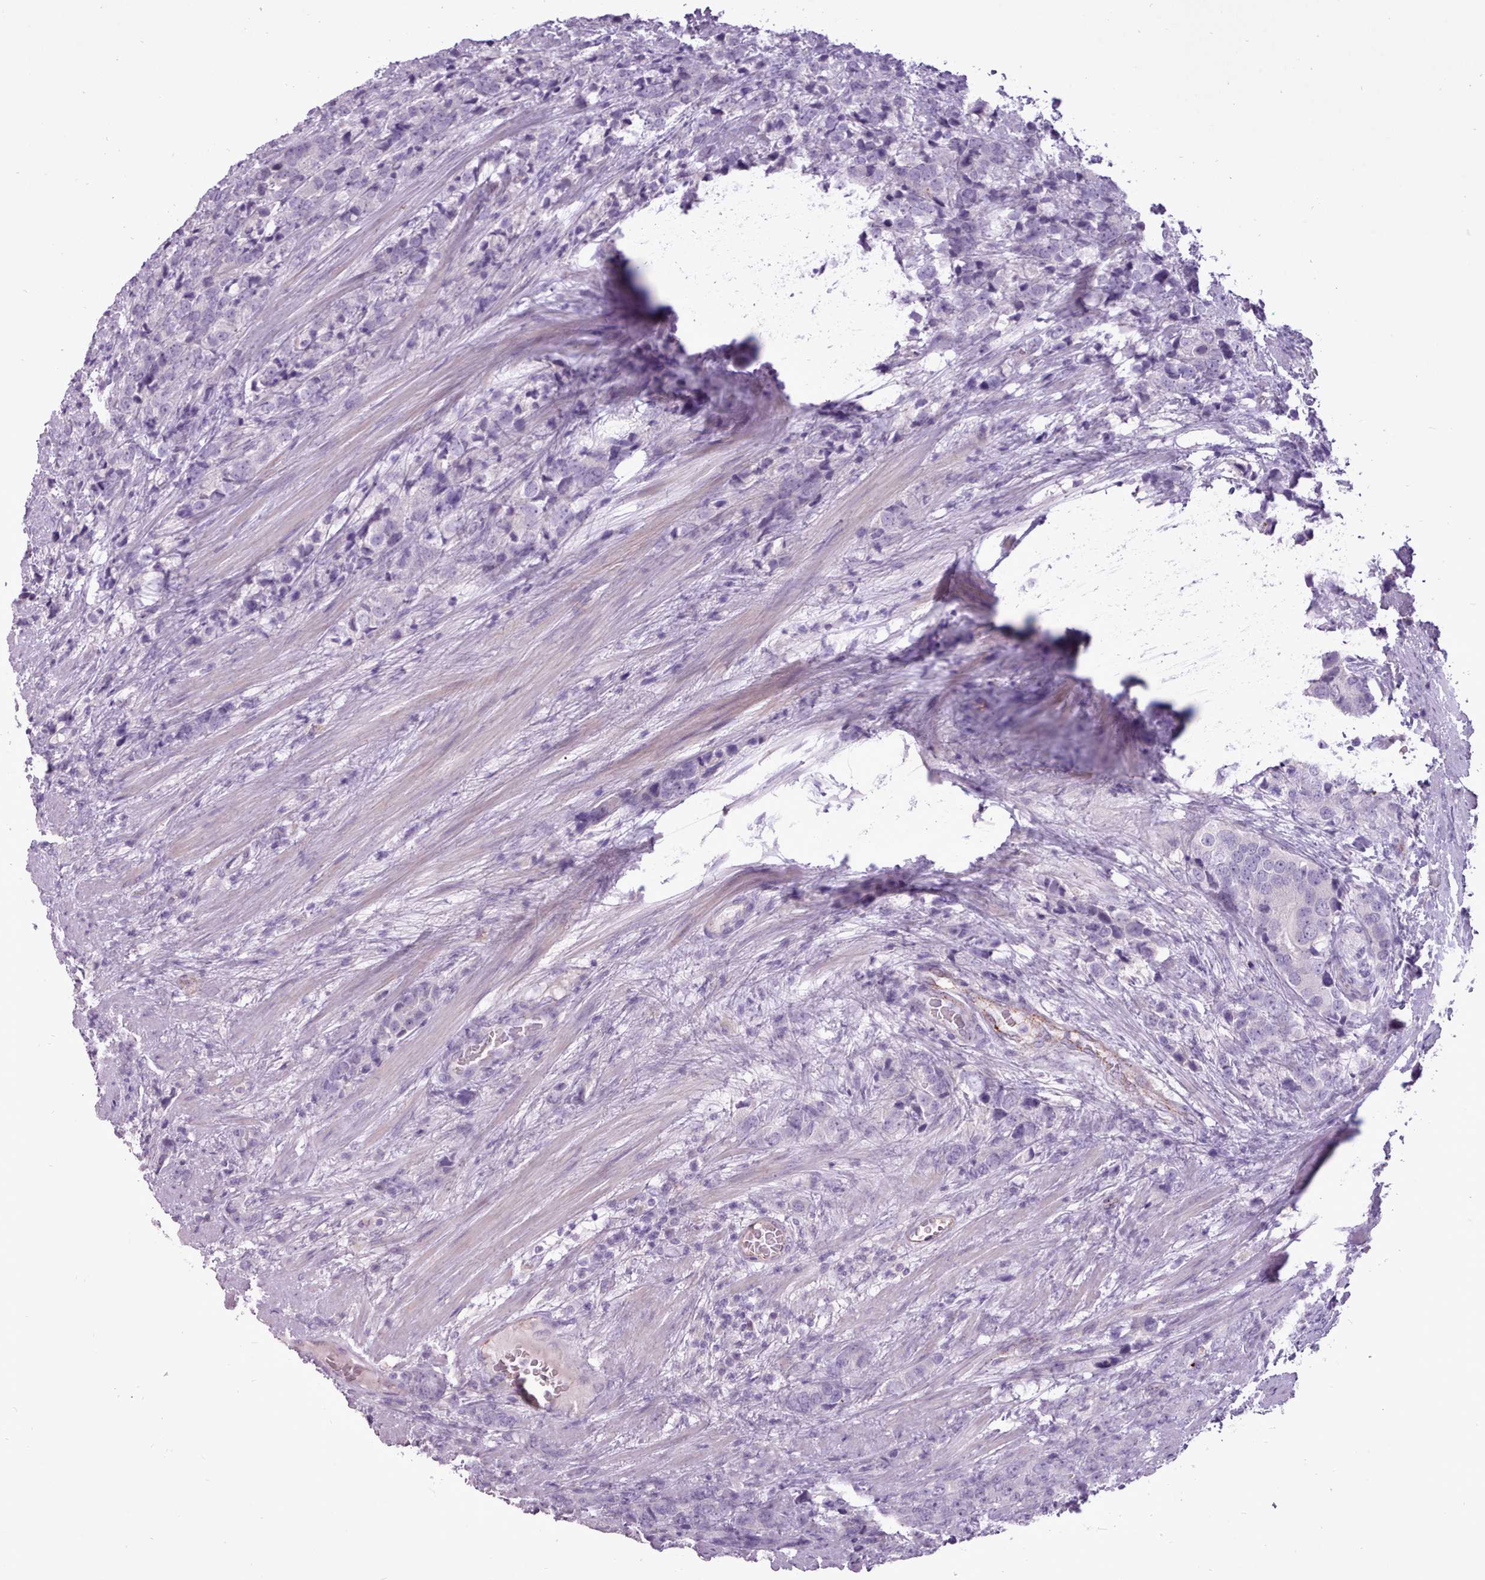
{"staining": {"intensity": "negative", "quantity": "none", "location": "none"}, "tissue": "prostate cancer", "cell_type": "Tumor cells", "image_type": "cancer", "snomed": [{"axis": "morphology", "description": "Adenocarcinoma, High grade"}, {"axis": "topography", "description": "Prostate"}], "caption": "DAB immunohistochemical staining of prostate cancer demonstrates no significant positivity in tumor cells.", "gene": "ATRAID", "patient": {"sex": "male", "age": 62}}